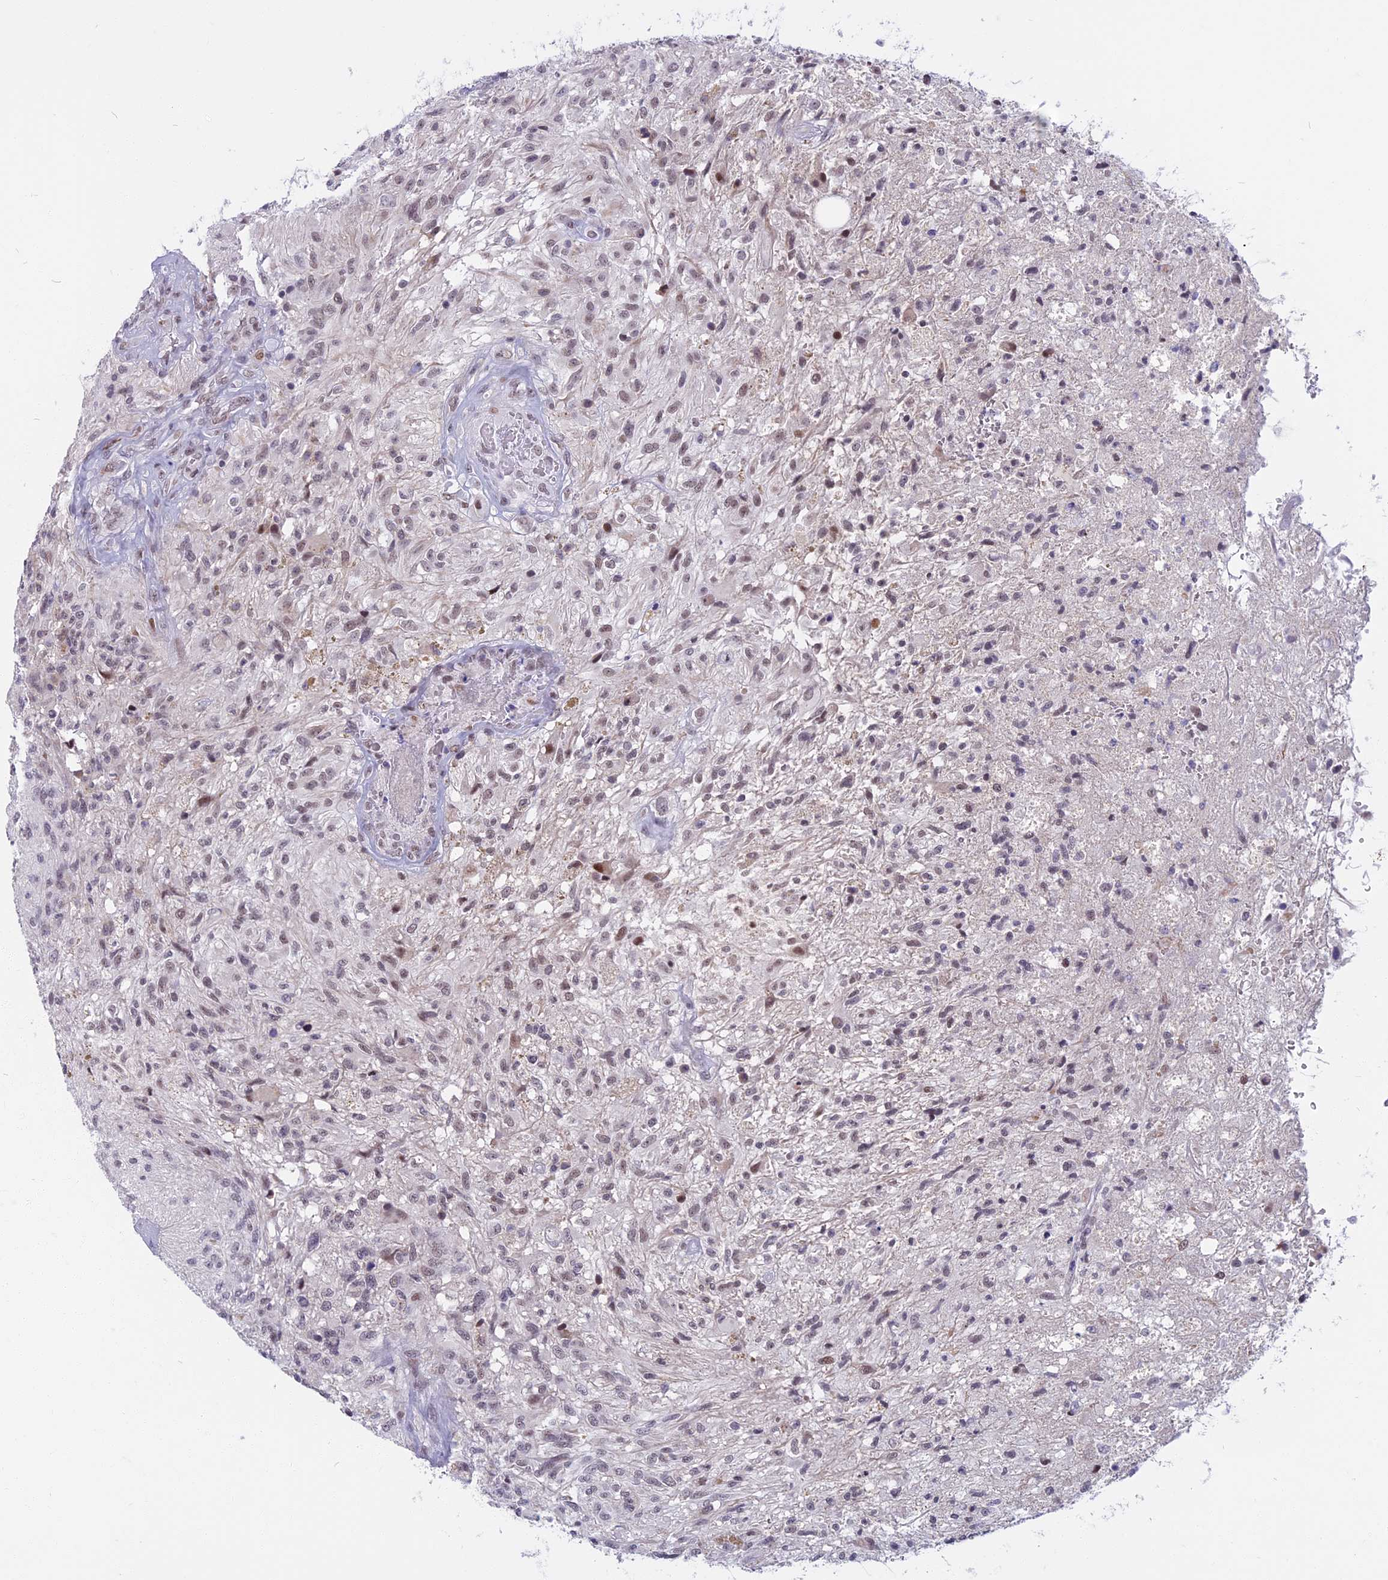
{"staining": {"intensity": "weak", "quantity": "25%-75%", "location": "nuclear"}, "tissue": "glioma", "cell_type": "Tumor cells", "image_type": "cancer", "snomed": [{"axis": "morphology", "description": "Glioma, malignant, High grade"}, {"axis": "topography", "description": "Brain"}], "caption": "Immunohistochemical staining of human malignant glioma (high-grade) reveals low levels of weak nuclear protein staining in about 25%-75% of tumor cells.", "gene": "CDC7", "patient": {"sex": "male", "age": 56}}